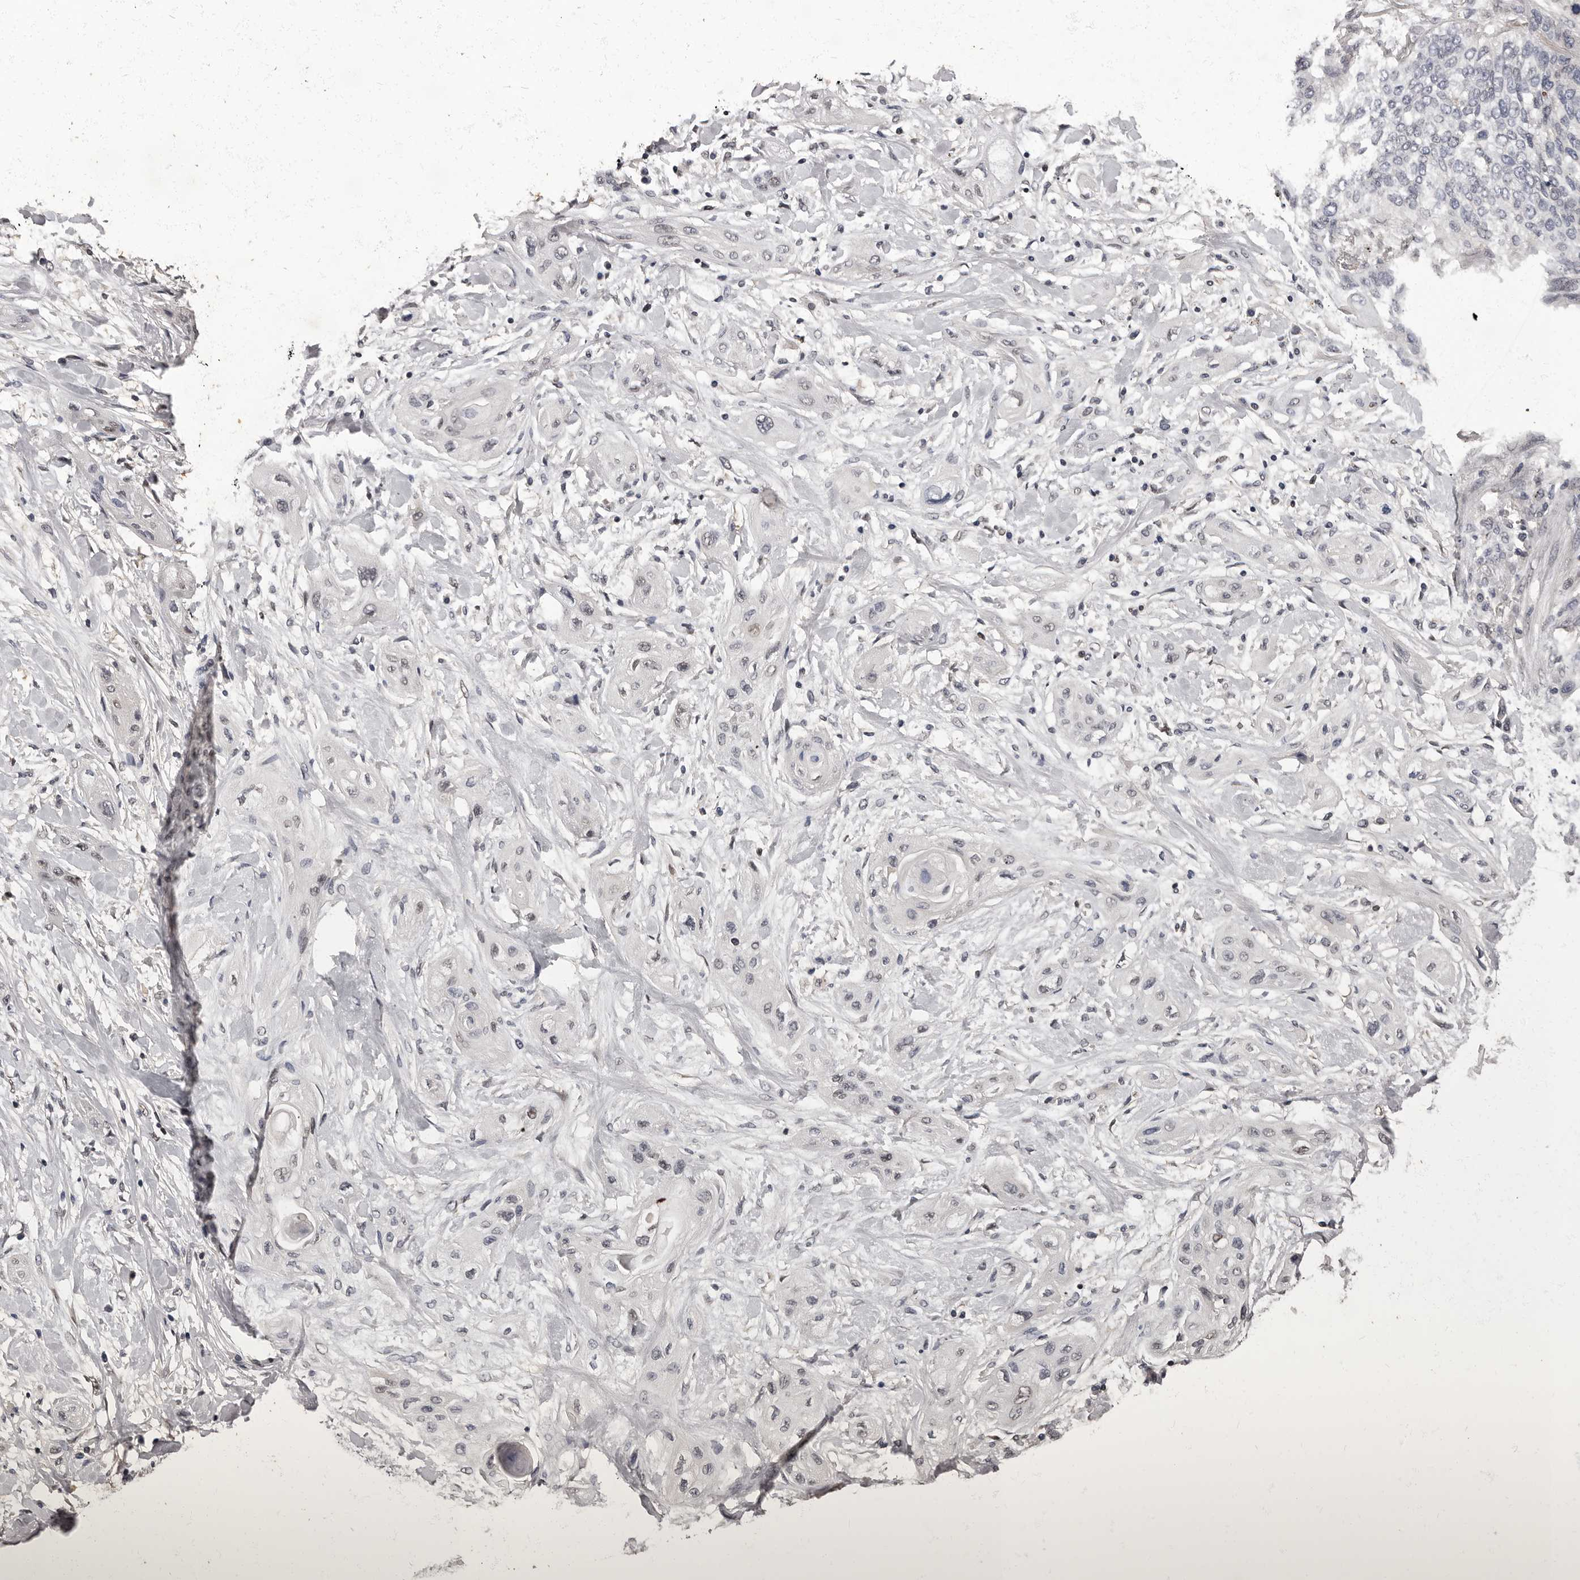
{"staining": {"intensity": "negative", "quantity": "none", "location": "none"}, "tissue": "lung cancer", "cell_type": "Tumor cells", "image_type": "cancer", "snomed": [{"axis": "morphology", "description": "Squamous cell carcinoma, NOS"}, {"axis": "topography", "description": "Lung"}], "caption": "Tumor cells are negative for brown protein staining in lung cancer (squamous cell carcinoma). (Brightfield microscopy of DAB IHC at high magnification).", "gene": "C1orf50", "patient": {"sex": "female", "age": 47}}